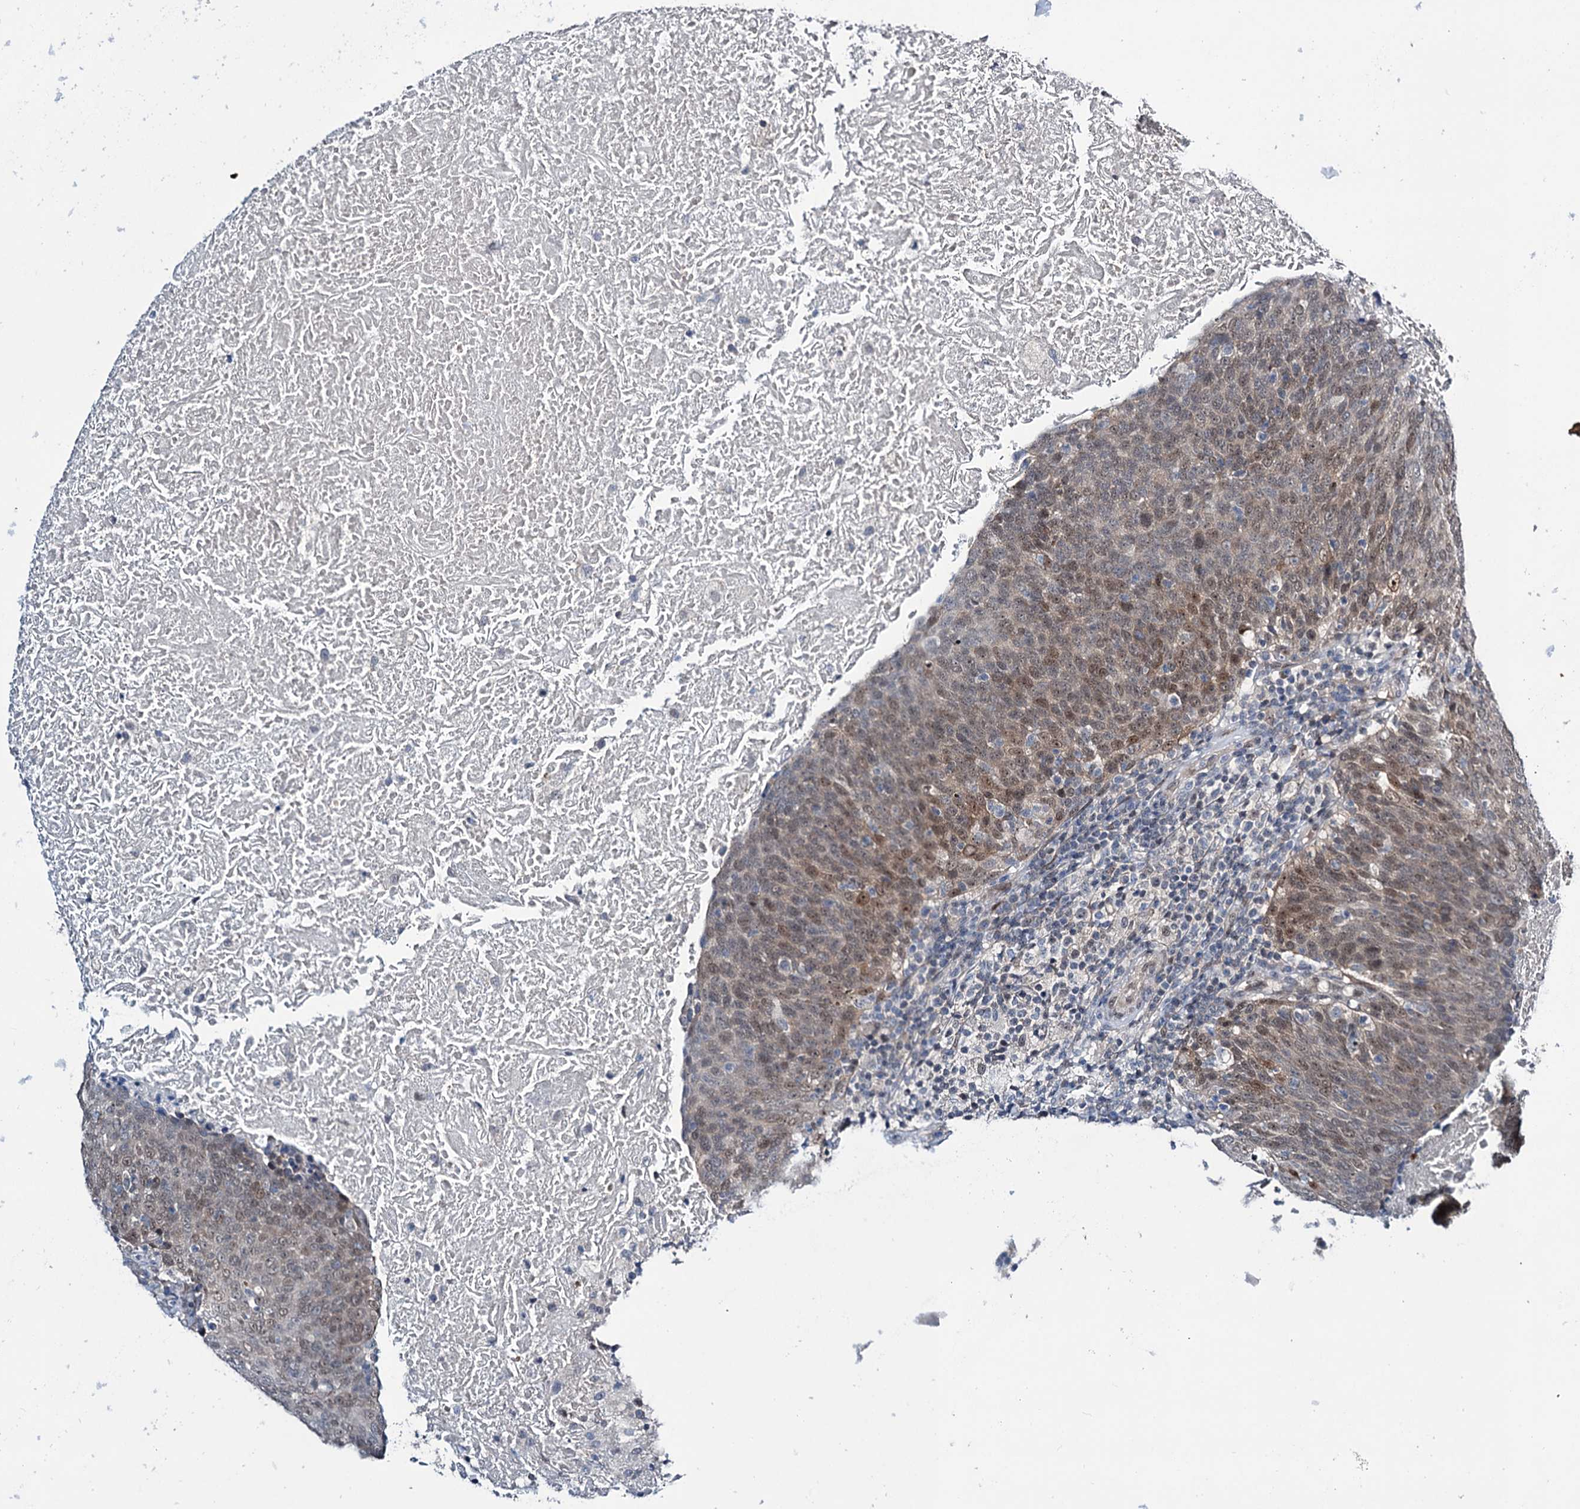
{"staining": {"intensity": "moderate", "quantity": "25%-75%", "location": "nuclear"}, "tissue": "head and neck cancer", "cell_type": "Tumor cells", "image_type": "cancer", "snomed": [{"axis": "morphology", "description": "Squamous cell carcinoma, NOS"}, {"axis": "morphology", "description": "Squamous cell carcinoma, metastatic, NOS"}, {"axis": "topography", "description": "Lymph node"}, {"axis": "topography", "description": "Head-Neck"}], "caption": "Tumor cells display medium levels of moderate nuclear expression in approximately 25%-75% of cells in human head and neck metastatic squamous cell carcinoma.", "gene": "DCUN1D4", "patient": {"sex": "male", "age": 62}}